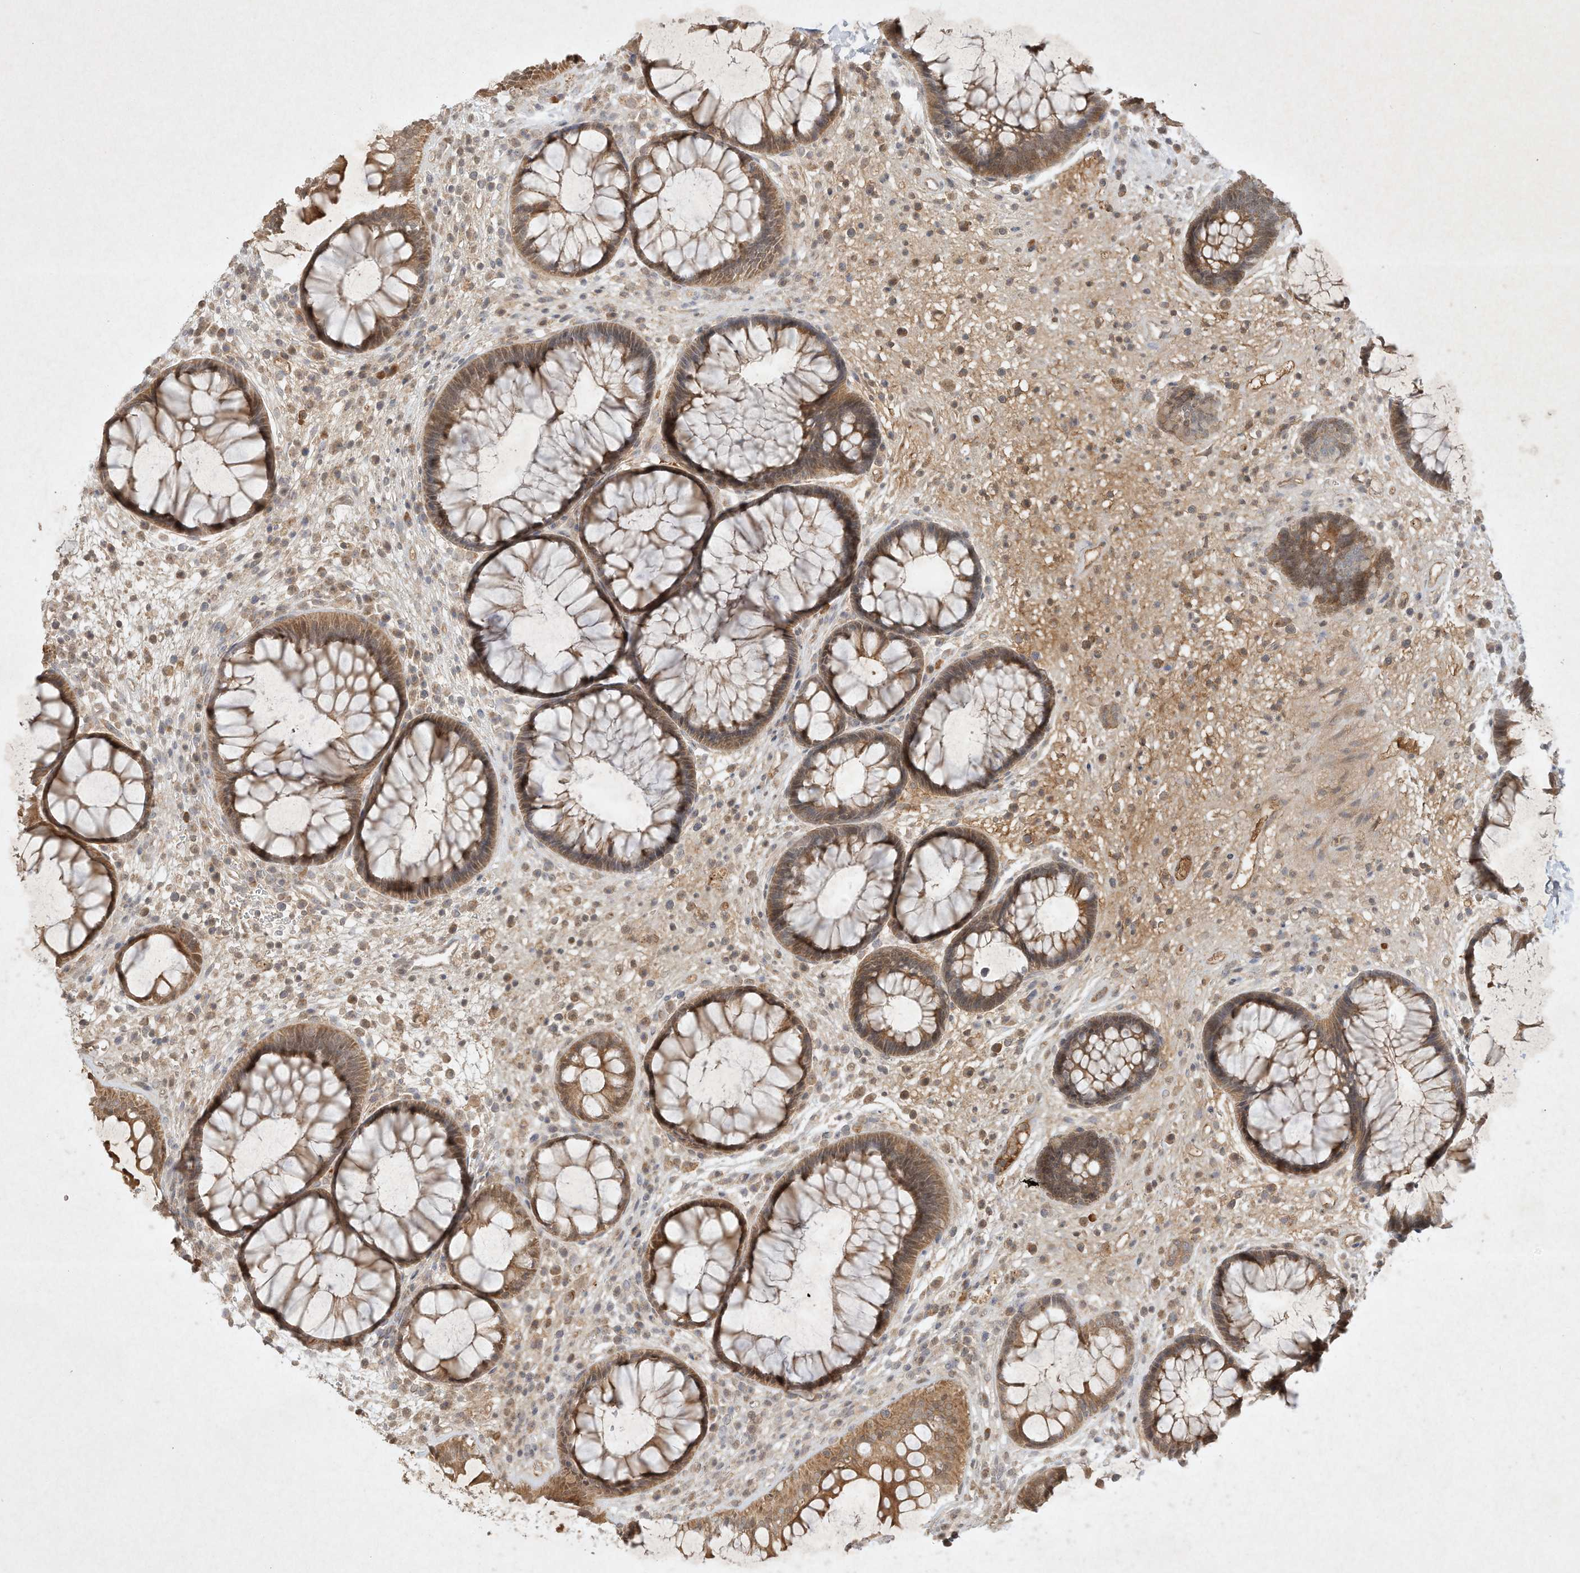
{"staining": {"intensity": "moderate", "quantity": ">75%", "location": "cytoplasmic/membranous"}, "tissue": "rectum", "cell_type": "Glandular cells", "image_type": "normal", "snomed": [{"axis": "morphology", "description": "Normal tissue, NOS"}, {"axis": "topography", "description": "Rectum"}], "caption": "High-power microscopy captured an IHC histopathology image of benign rectum, revealing moderate cytoplasmic/membranous expression in about >75% of glandular cells.", "gene": "BTRC", "patient": {"sex": "male", "age": 51}}